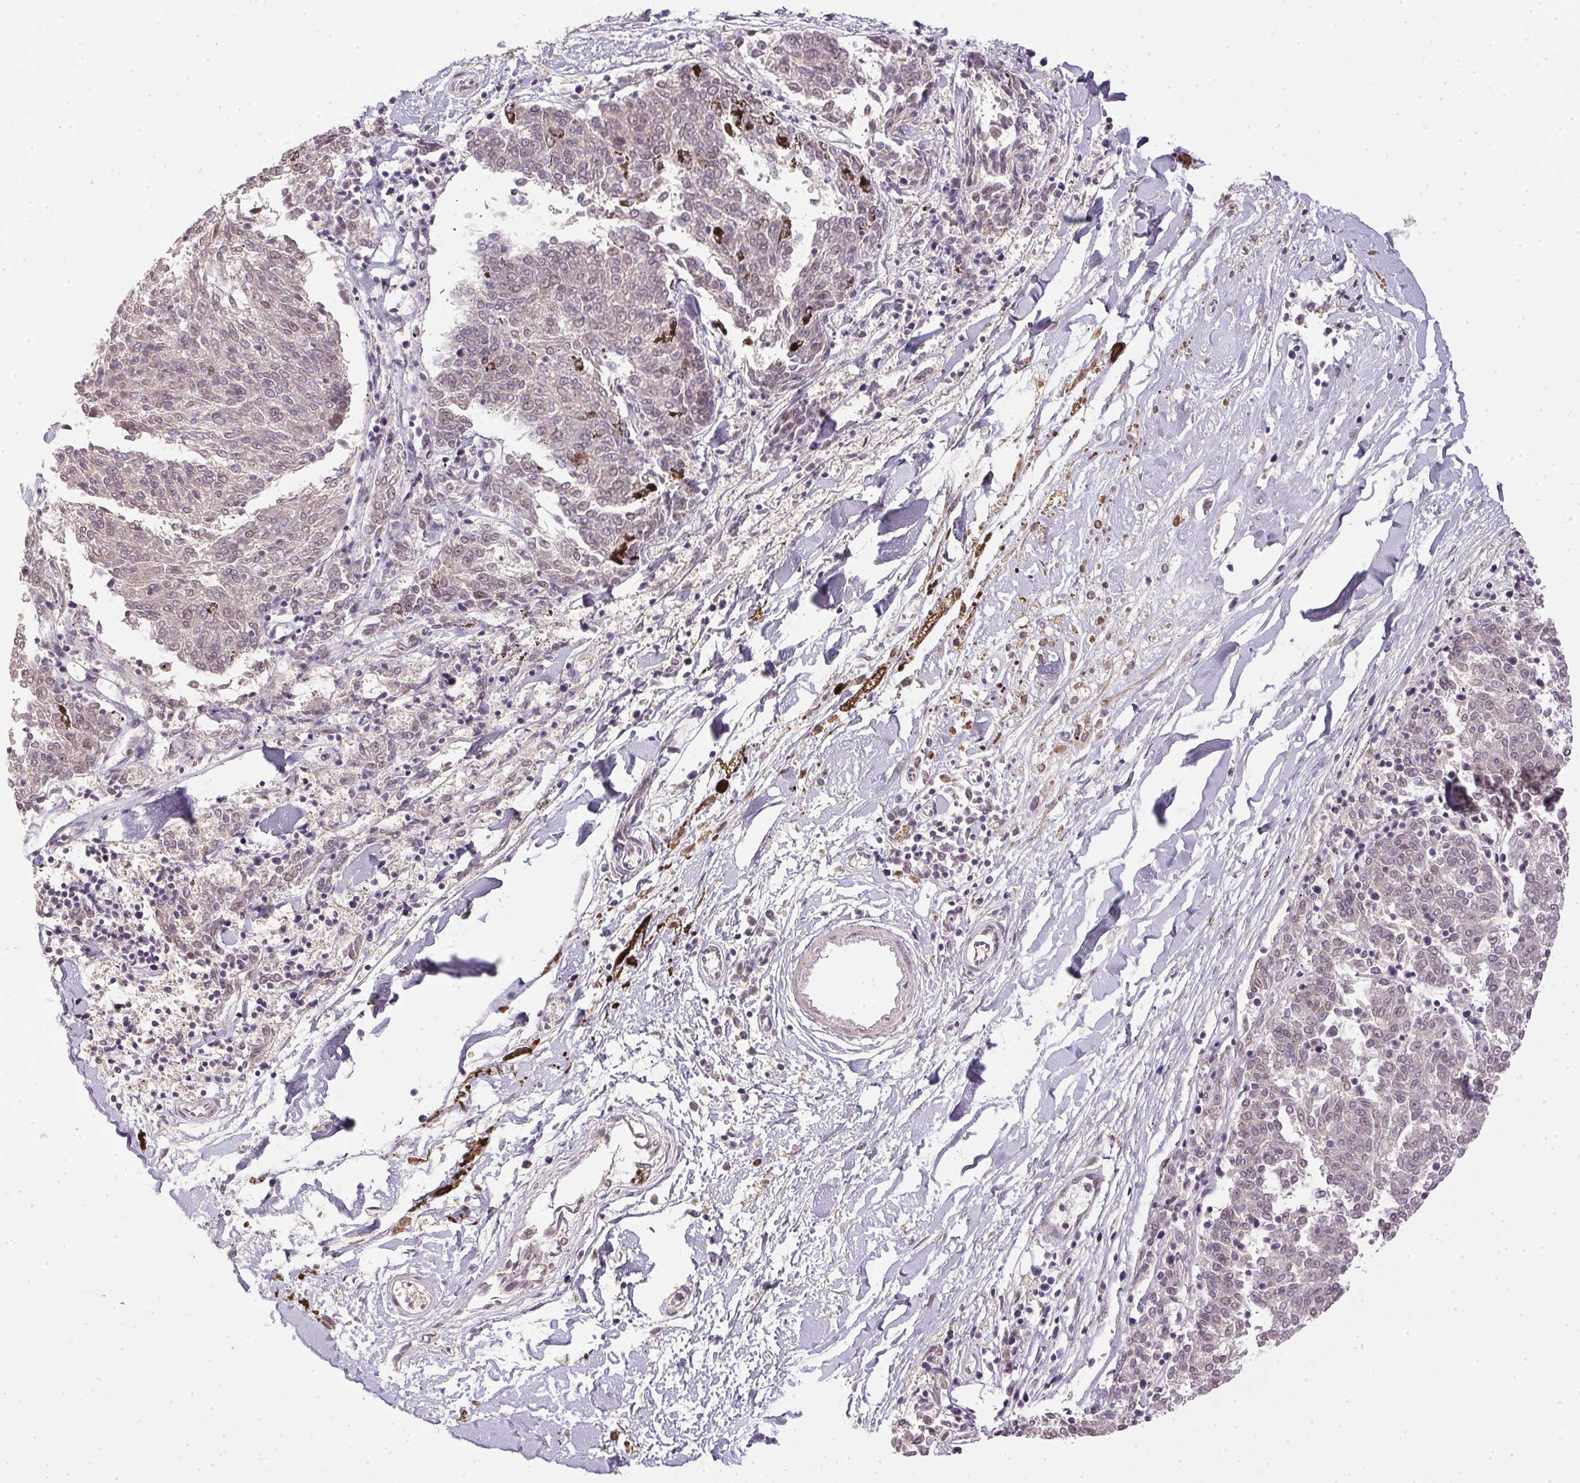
{"staining": {"intensity": "negative", "quantity": "none", "location": "none"}, "tissue": "melanoma", "cell_type": "Tumor cells", "image_type": "cancer", "snomed": [{"axis": "morphology", "description": "Malignant melanoma, NOS"}, {"axis": "topography", "description": "Skin"}], "caption": "Tumor cells show no significant protein positivity in malignant melanoma.", "gene": "PPP4R4", "patient": {"sex": "female", "age": 72}}